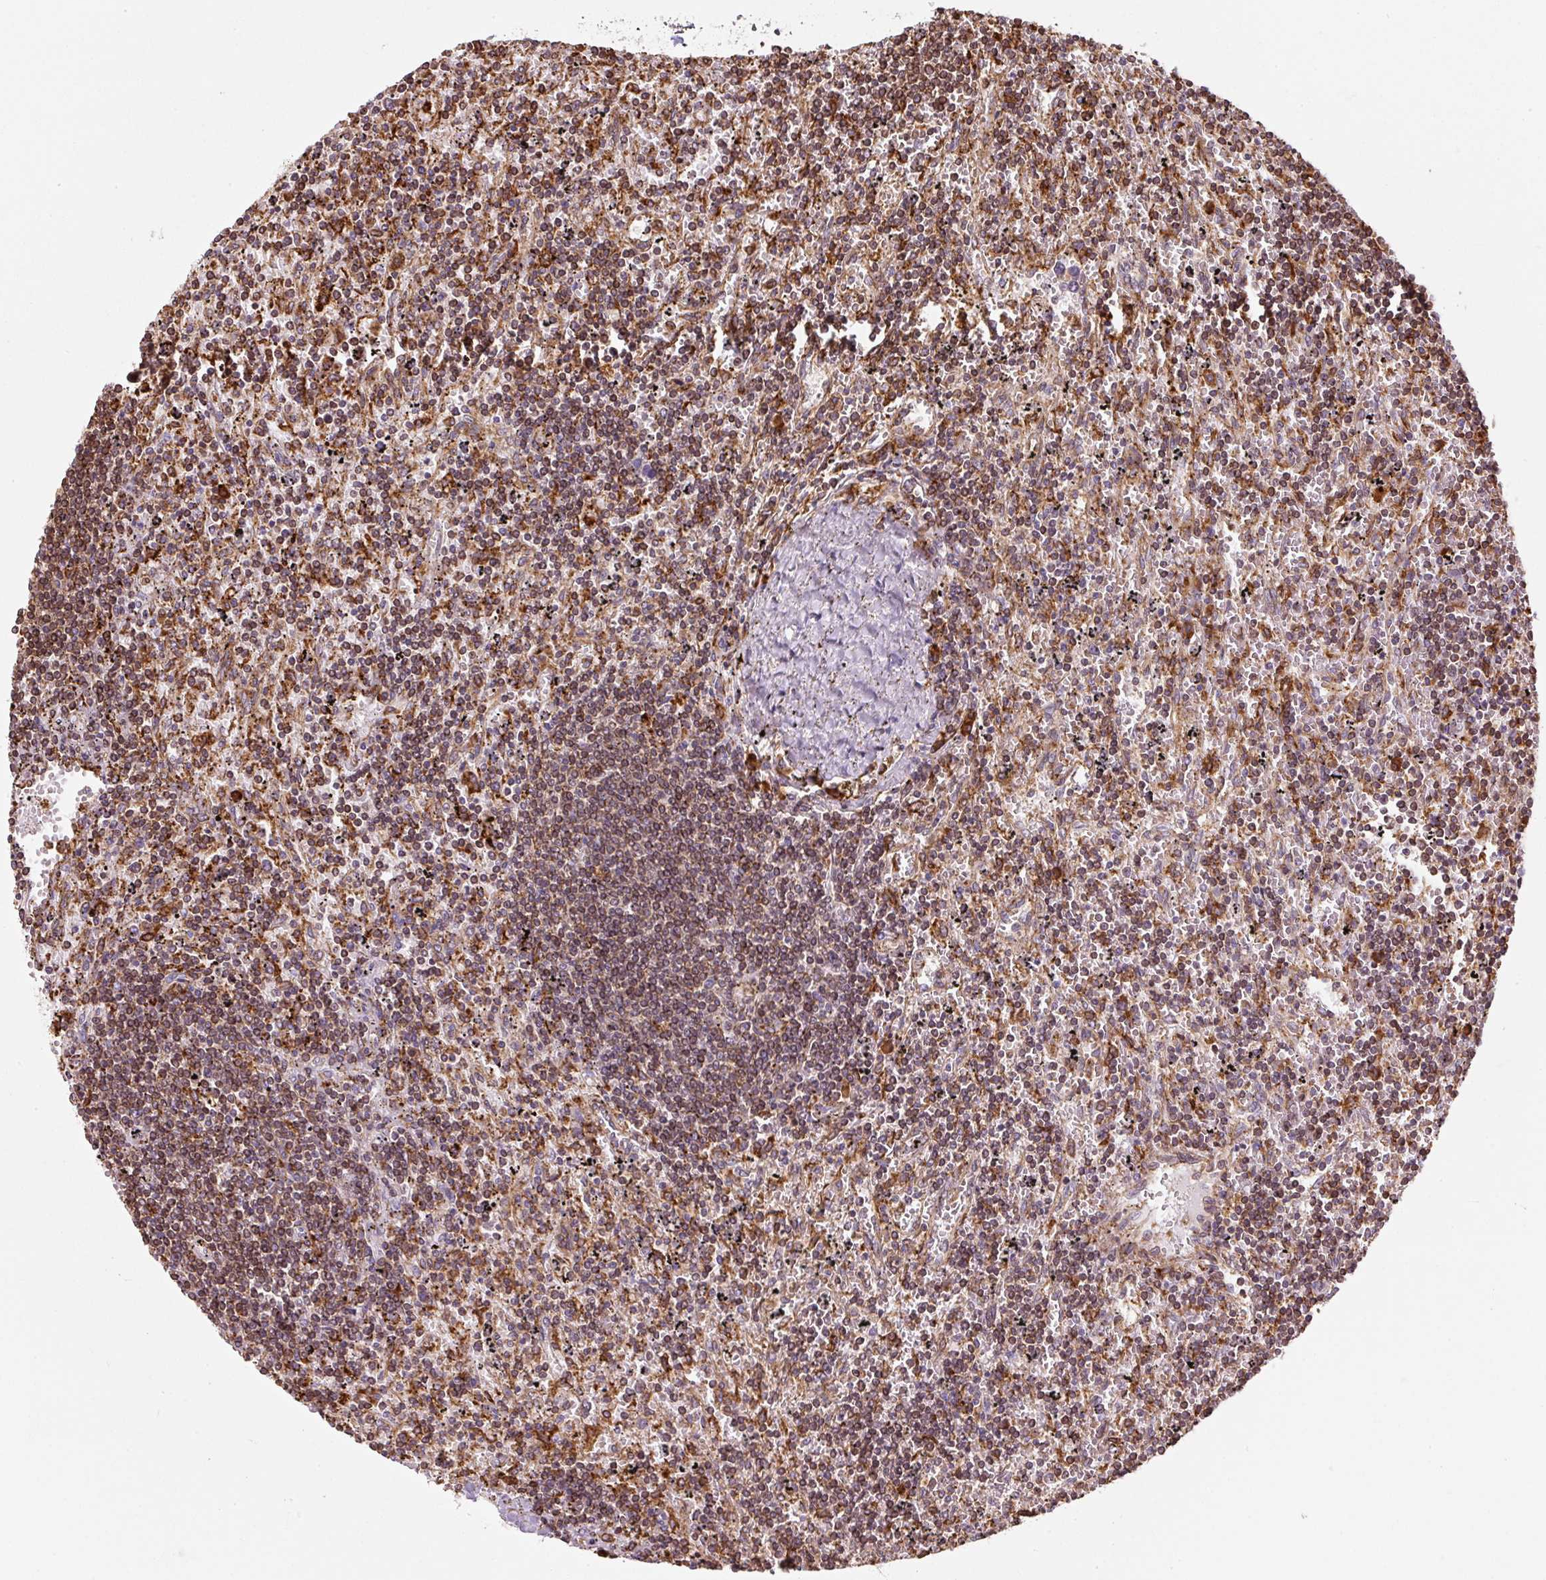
{"staining": {"intensity": "moderate", "quantity": ">75%", "location": "cytoplasmic/membranous"}, "tissue": "lymphoma", "cell_type": "Tumor cells", "image_type": "cancer", "snomed": [{"axis": "morphology", "description": "Malignant lymphoma, non-Hodgkin's type, Low grade"}, {"axis": "topography", "description": "Spleen"}], "caption": "A histopathology image of lymphoma stained for a protein shows moderate cytoplasmic/membranous brown staining in tumor cells.", "gene": "PRKCSH", "patient": {"sex": "male", "age": 76}}